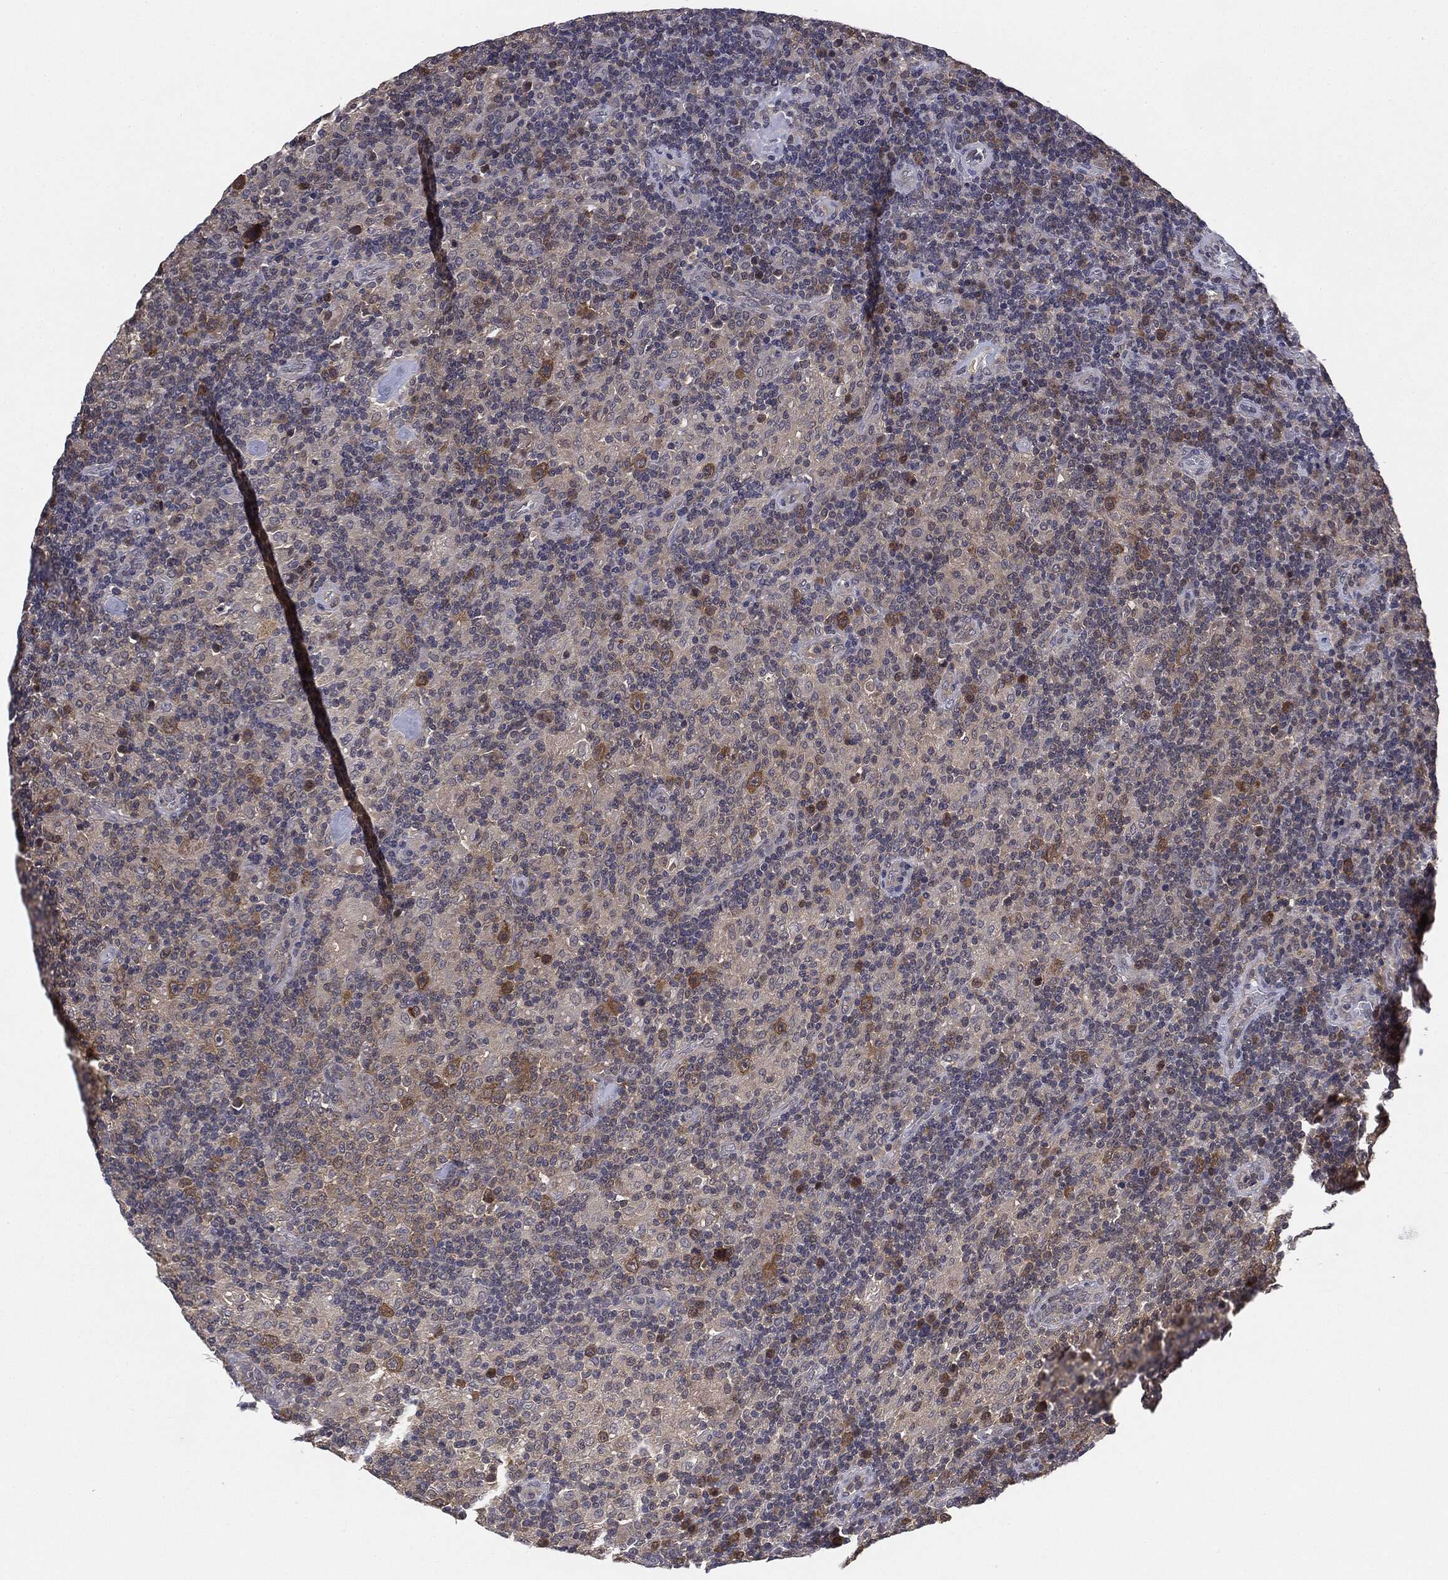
{"staining": {"intensity": "moderate", "quantity": "25%-75%", "location": "cytoplasmic/membranous"}, "tissue": "lymphoma", "cell_type": "Tumor cells", "image_type": "cancer", "snomed": [{"axis": "morphology", "description": "Hodgkin's disease, NOS"}, {"axis": "topography", "description": "Lymph node"}], "caption": "Immunohistochemical staining of Hodgkin's disease shows medium levels of moderate cytoplasmic/membranous protein staining in about 25%-75% of tumor cells.", "gene": "KRT7", "patient": {"sex": "male", "age": 70}}